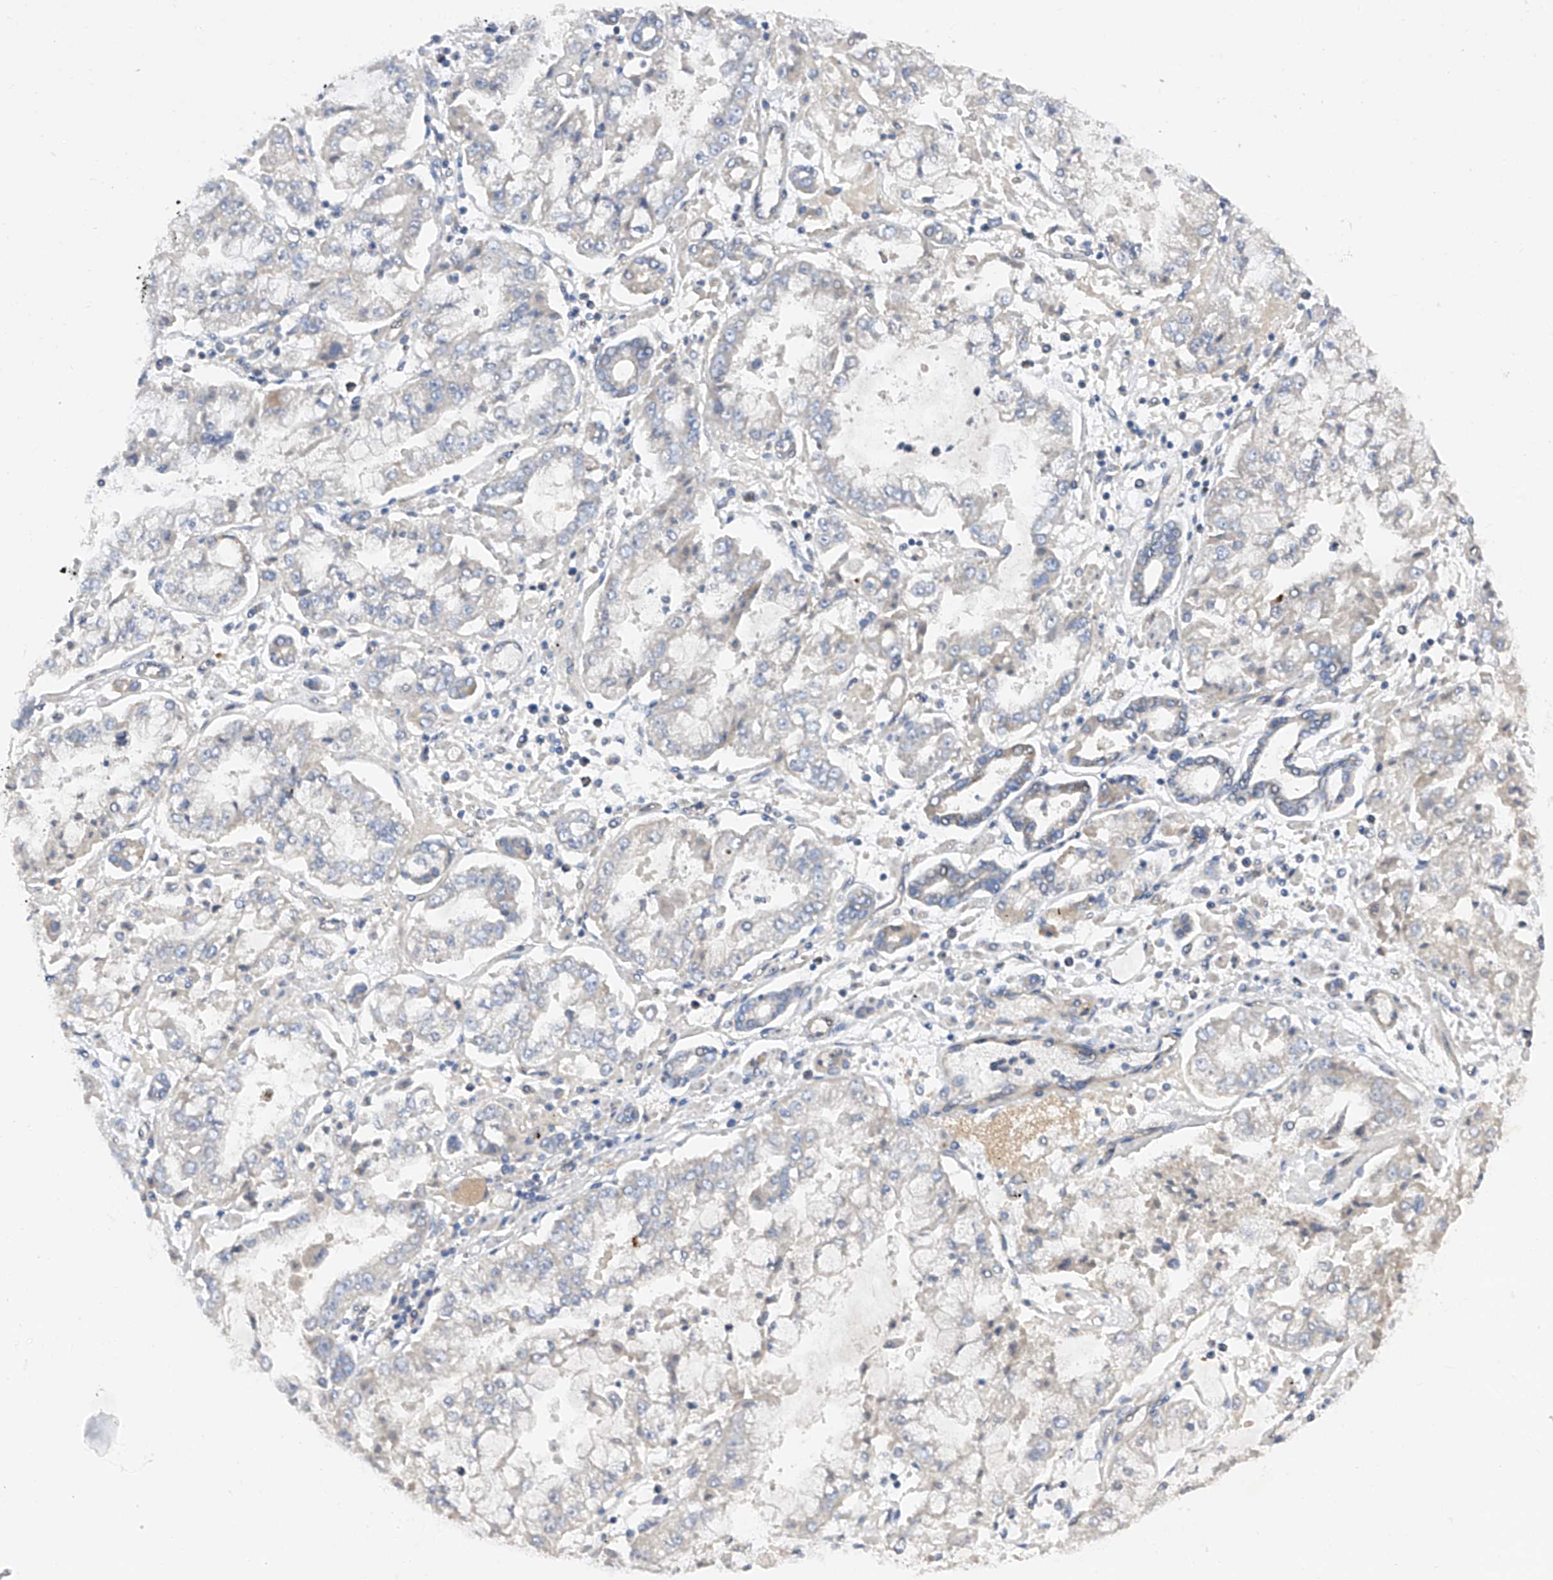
{"staining": {"intensity": "negative", "quantity": "none", "location": "none"}, "tissue": "stomach cancer", "cell_type": "Tumor cells", "image_type": "cancer", "snomed": [{"axis": "morphology", "description": "Adenocarcinoma, NOS"}, {"axis": "topography", "description": "Stomach"}], "caption": "Stomach cancer stained for a protein using immunohistochemistry displays no expression tumor cells.", "gene": "PTK2", "patient": {"sex": "male", "age": 76}}